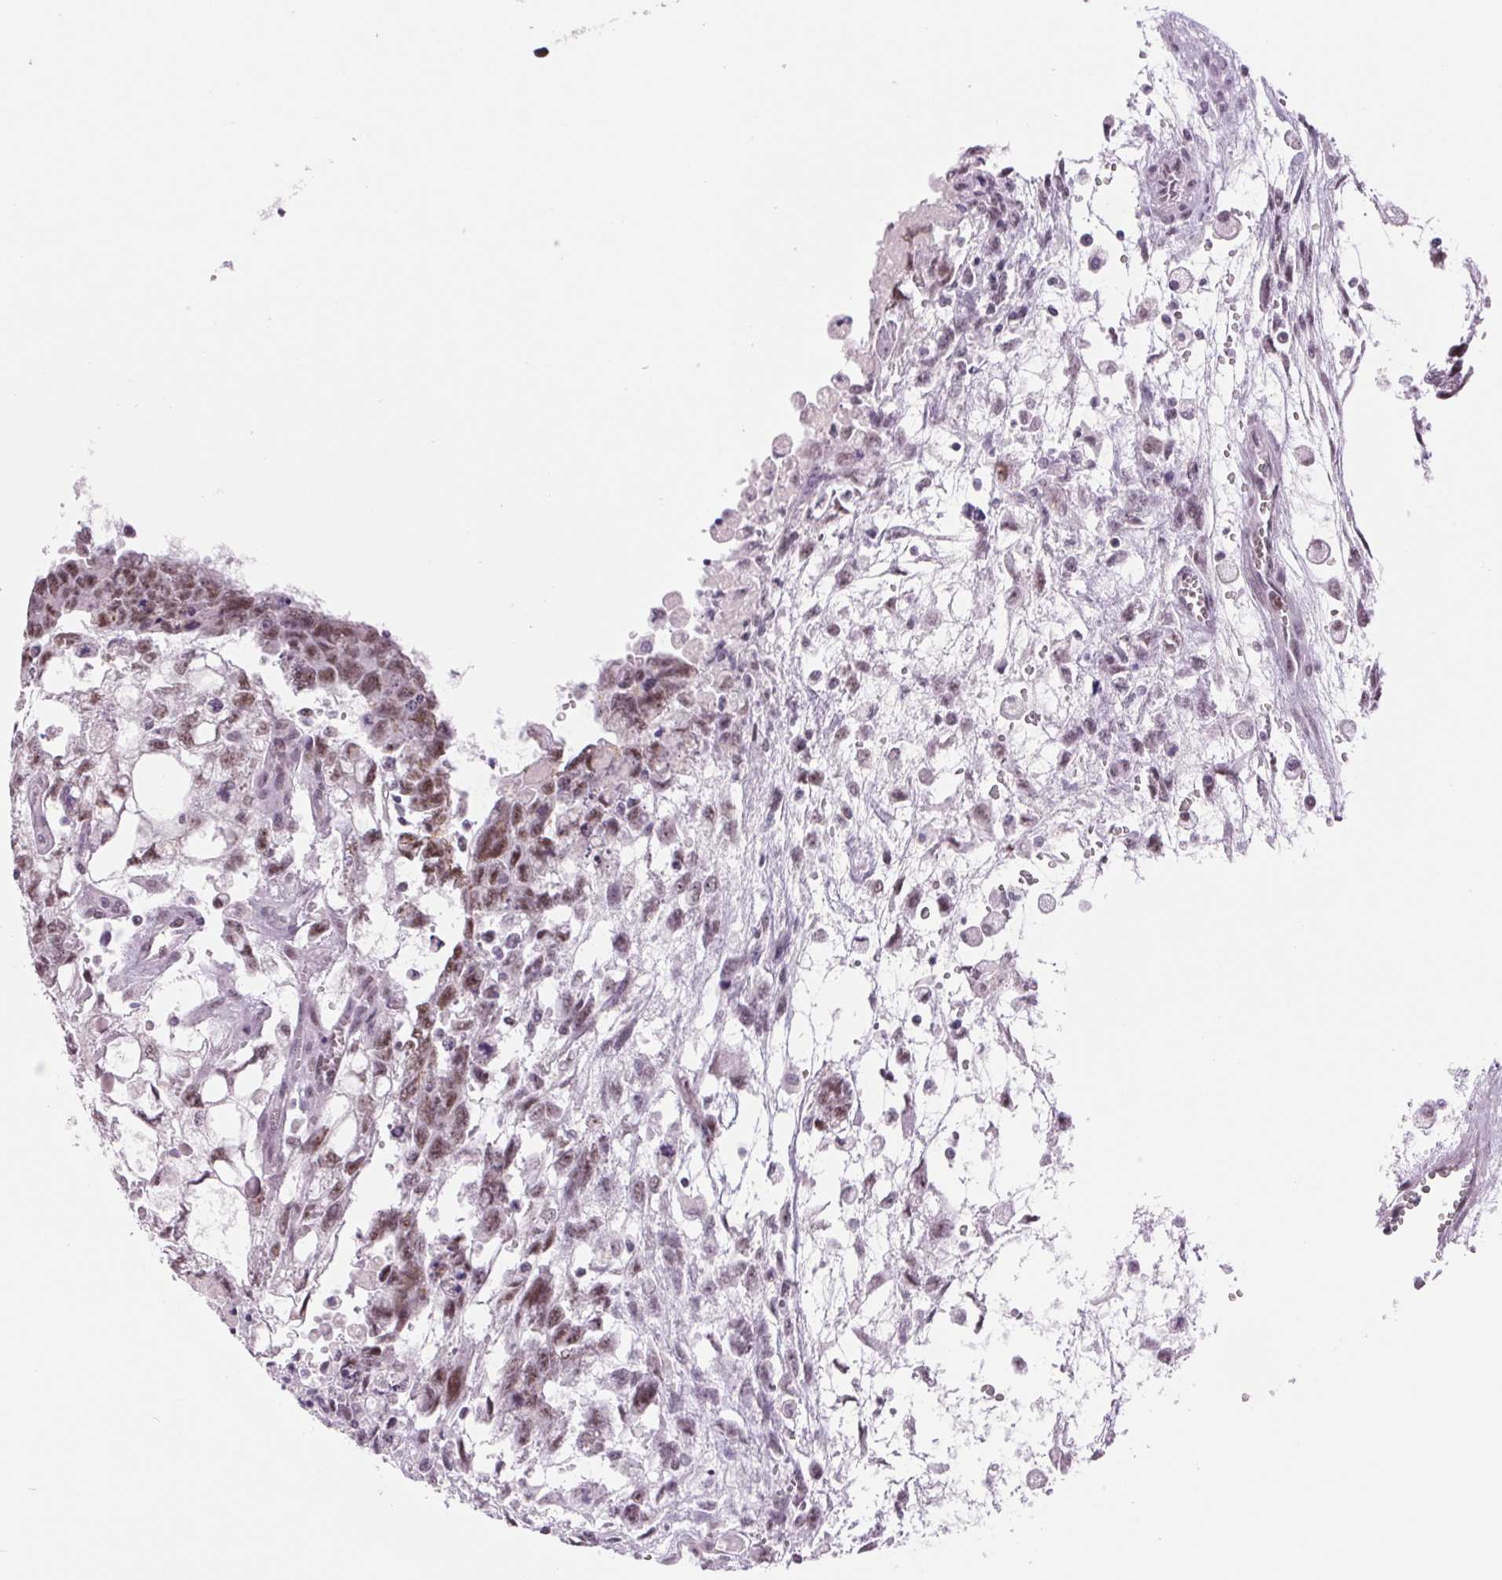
{"staining": {"intensity": "weak", "quantity": "25%-75%", "location": "nuclear"}, "tissue": "testis cancer", "cell_type": "Tumor cells", "image_type": "cancer", "snomed": [{"axis": "morphology", "description": "Carcinoma, Embryonal, NOS"}, {"axis": "topography", "description": "Testis"}], "caption": "There is low levels of weak nuclear positivity in tumor cells of testis cancer, as demonstrated by immunohistochemical staining (brown color).", "gene": "ZC3H14", "patient": {"sex": "male", "age": 24}}